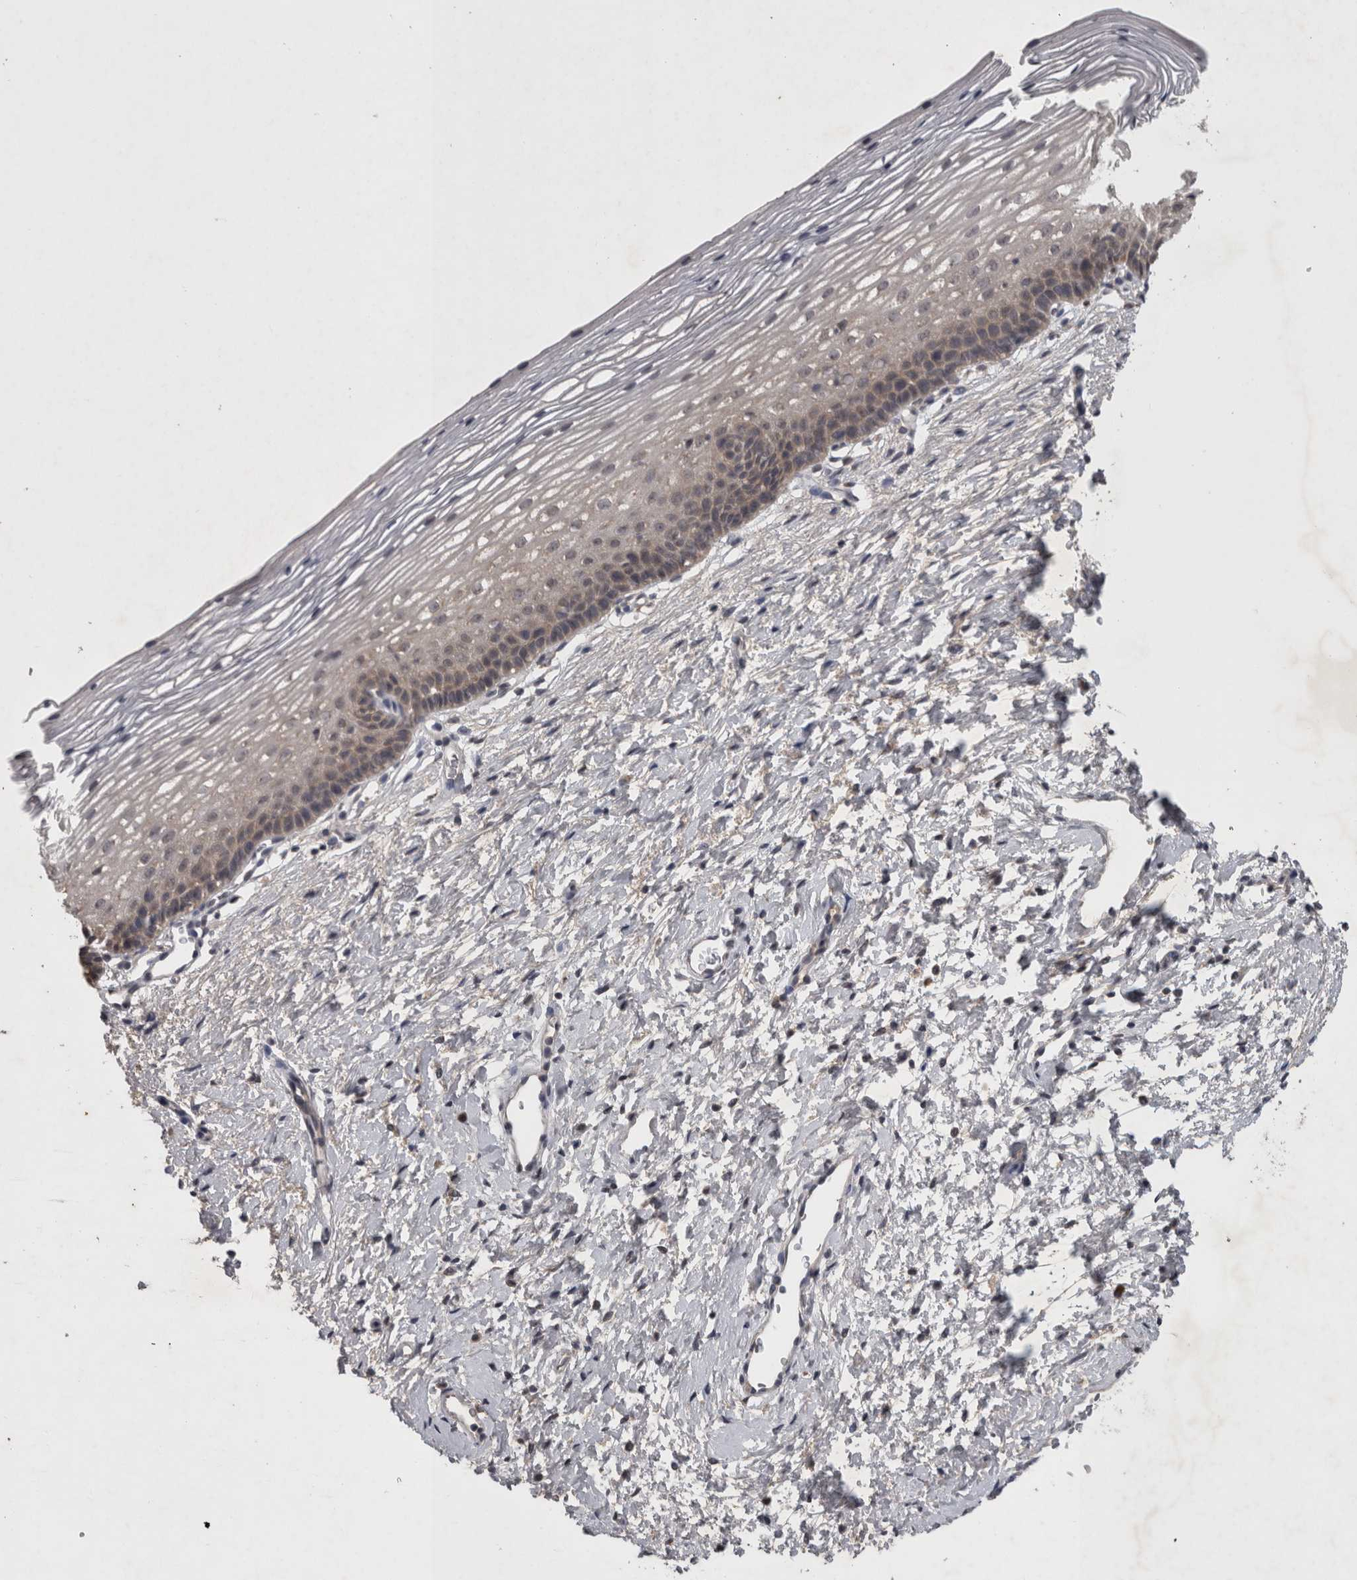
{"staining": {"intensity": "moderate", "quantity": "25%-75%", "location": "cytoplasmic/membranous"}, "tissue": "cervix", "cell_type": "Glandular cells", "image_type": "normal", "snomed": [{"axis": "morphology", "description": "Normal tissue, NOS"}, {"axis": "topography", "description": "Cervix"}], "caption": "High-power microscopy captured an immunohistochemistry histopathology image of normal cervix, revealing moderate cytoplasmic/membranous positivity in about 25%-75% of glandular cells.", "gene": "ZNF114", "patient": {"sex": "female", "age": 72}}